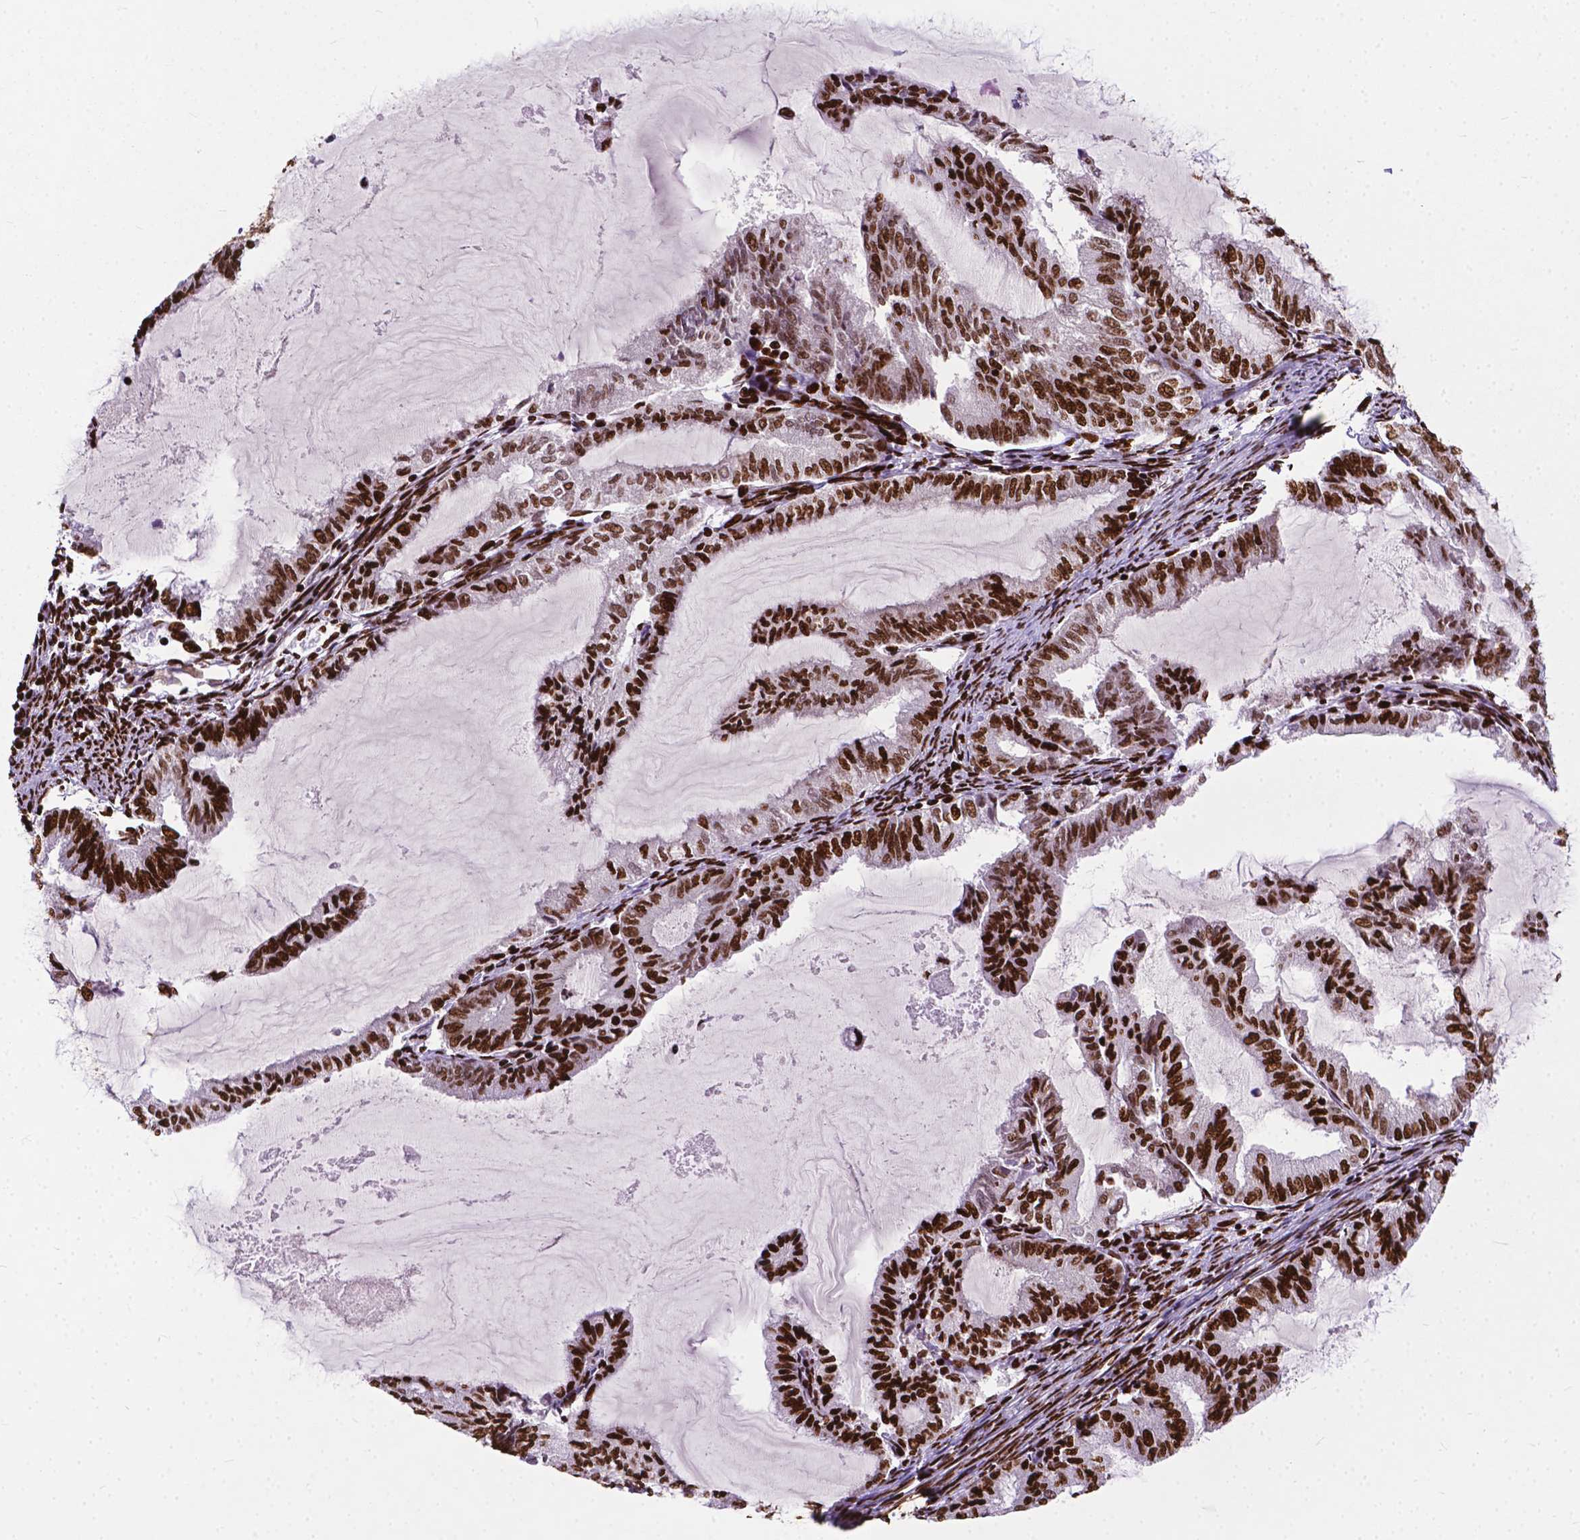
{"staining": {"intensity": "strong", "quantity": "25%-75%", "location": "nuclear"}, "tissue": "endometrial cancer", "cell_type": "Tumor cells", "image_type": "cancer", "snomed": [{"axis": "morphology", "description": "Adenocarcinoma, NOS"}, {"axis": "topography", "description": "Endometrium"}], "caption": "Strong nuclear positivity for a protein is present in about 25%-75% of tumor cells of endometrial adenocarcinoma using immunohistochemistry.", "gene": "SMIM5", "patient": {"sex": "female", "age": 79}}